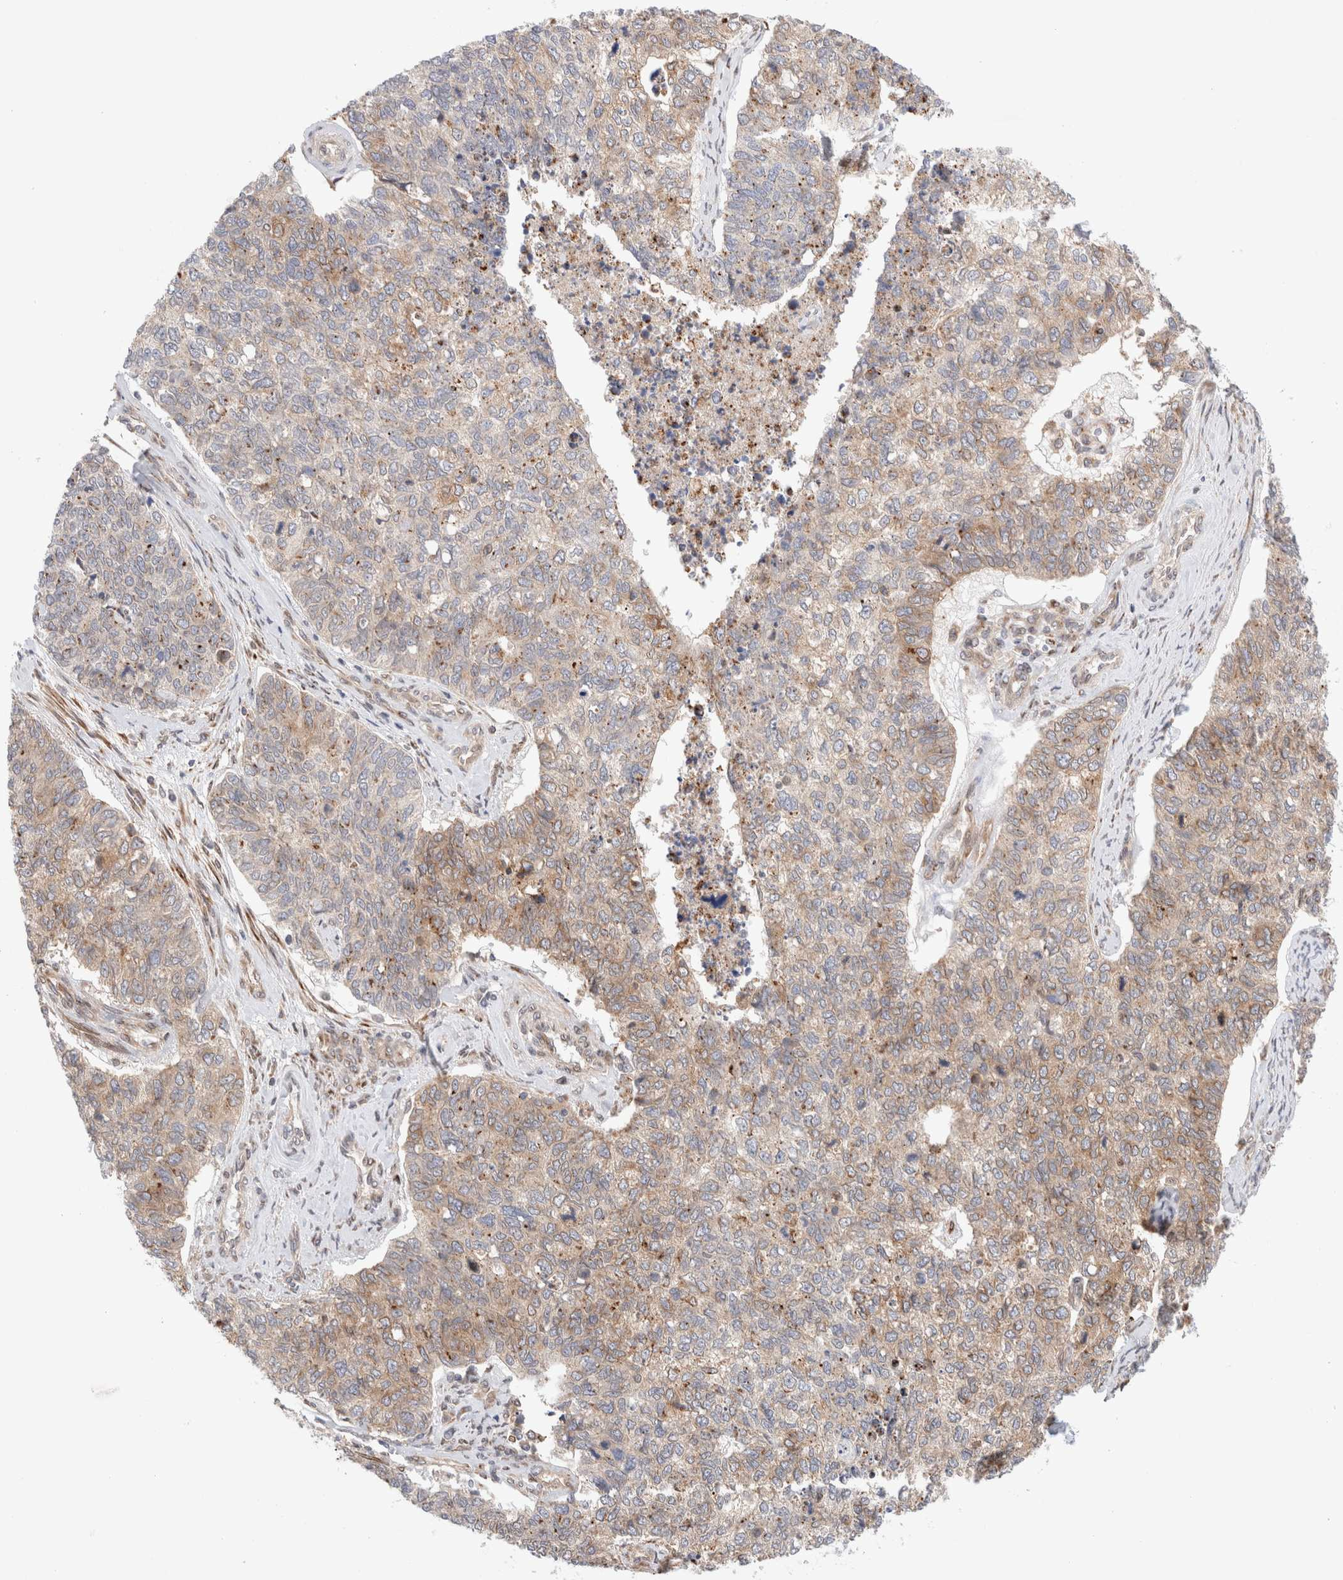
{"staining": {"intensity": "weak", "quantity": ">75%", "location": "cytoplasmic/membranous"}, "tissue": "cervical cancer", "cell_type": "Tumor cells", "image_type": "cancer", "snomed": [{"axis": "morphology", "description": "Squamous cell carcinoma, NOS"}, {"axis": "topography", "description": "Cervix"}], "caption": "IHC of human cervical squamous cell carcinoma displays low levels of weak cytoplasmic/membranous expression in about >75% of tumor cells.", "gene": "GCN1", "patient": {"sex": "female", "age": 63}}